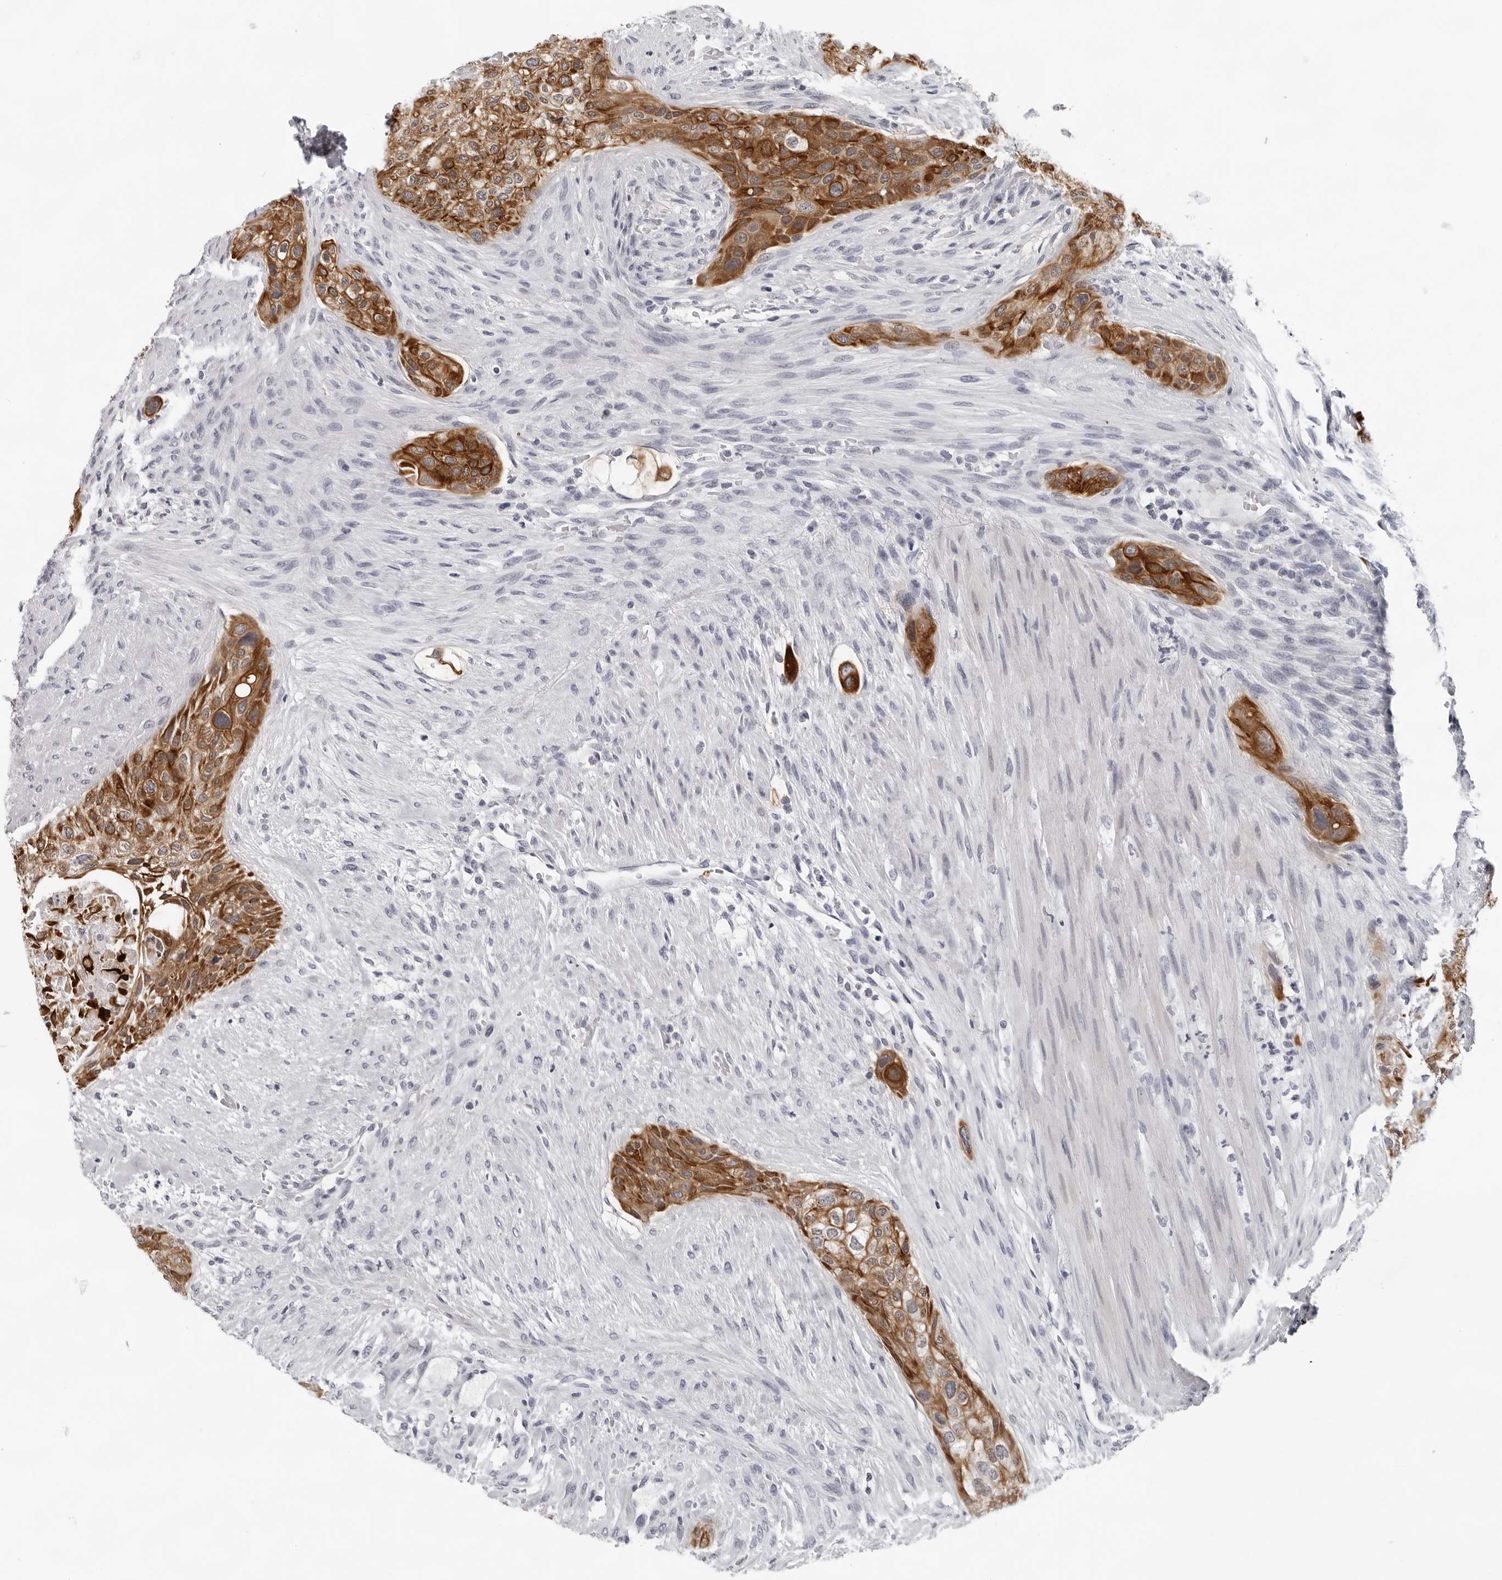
{"staining": {"intensity": "moderate", "quantity": ">75%", "location": "cytoplasmic/membranous"}, "tissue": "urothelial cancer", "cell_type": "Tumor cells", "image_type": "cancer", "snomed": [{"axis": "morphology", "description": "Urothelial carcinoma, High grade"}, {"axis": "topography", "description": "Urinary bladder"}], "caption": "This micrograph displays IHC staining of human high-grade urothelial carcinoma, with medium moderate cytoplasmic/membranous staining in approximately >75% of tumor cells.", "gene": "CCDC28B", "patient": {"sex": "male", "age": 35}}